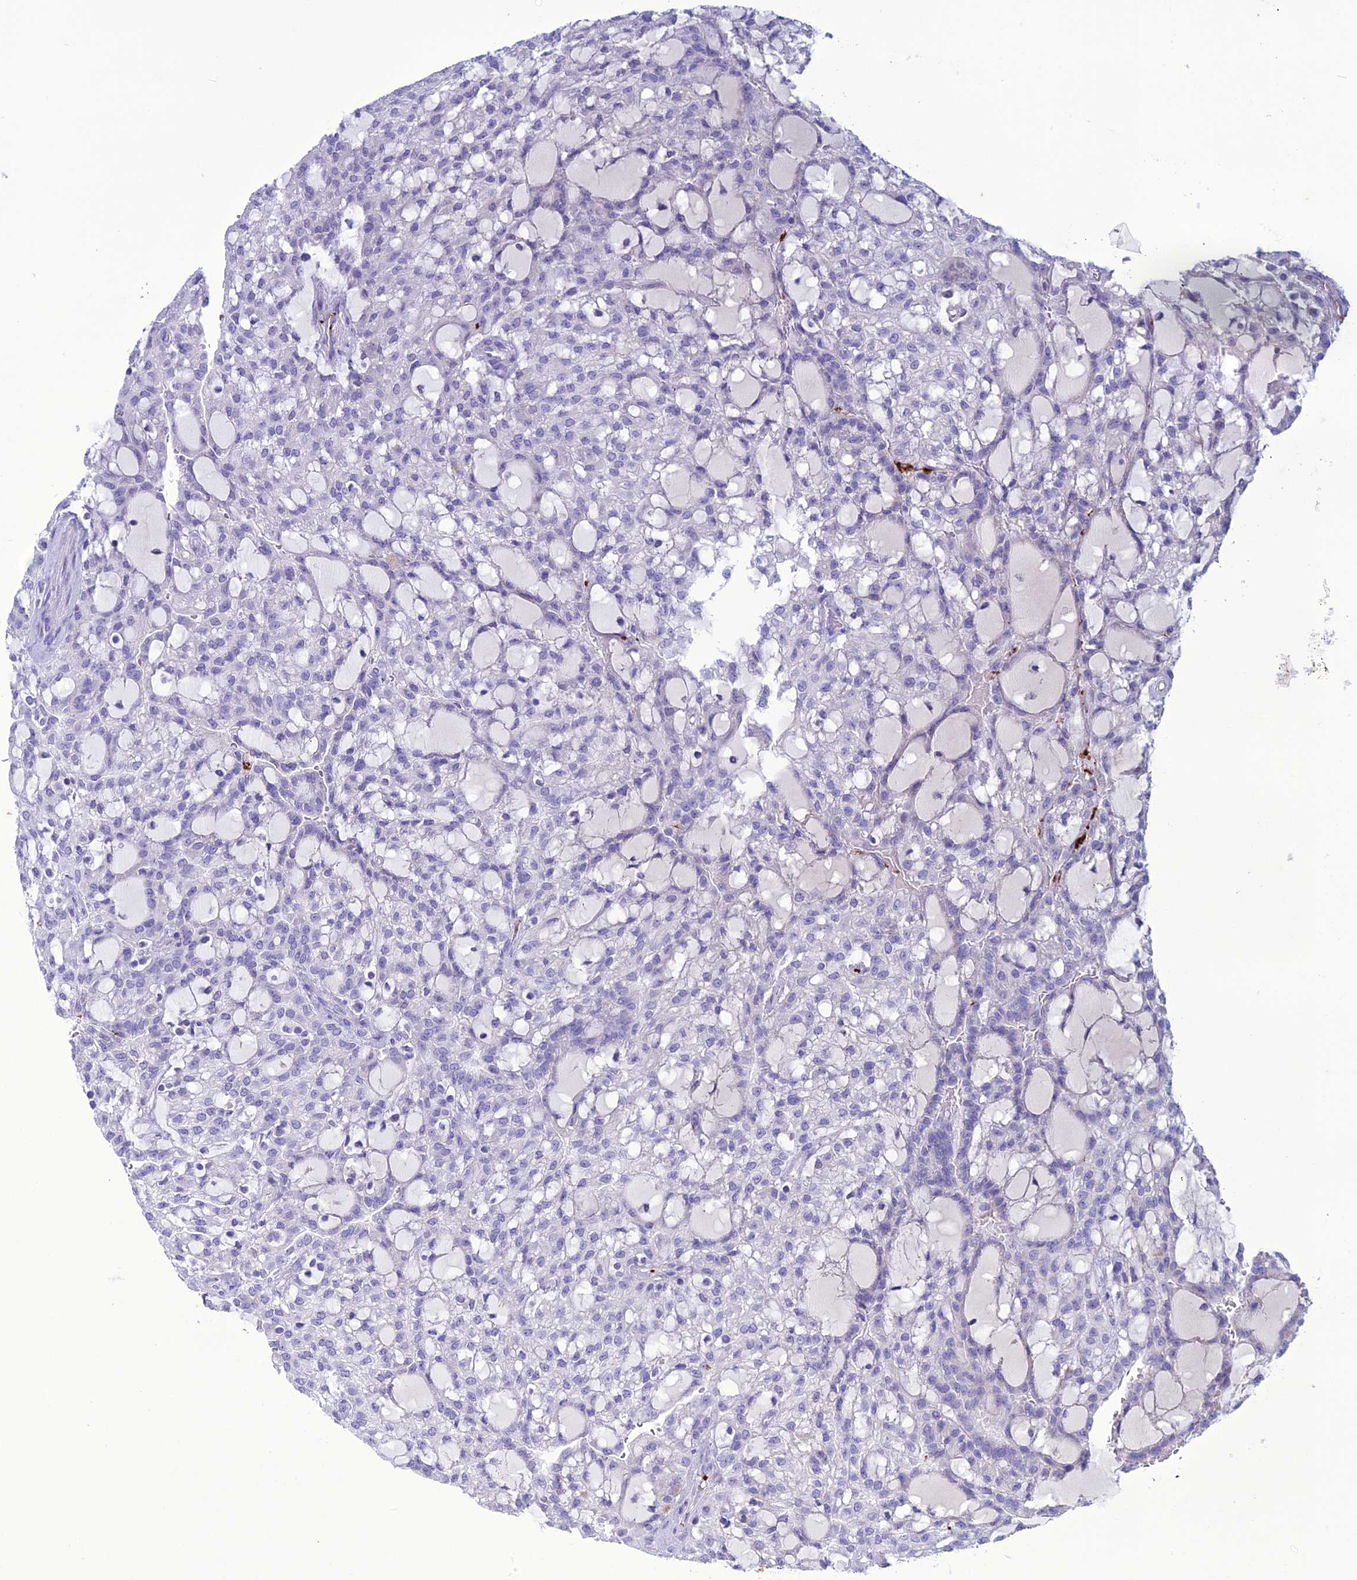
{"staining": {"intensity": "negative", "quantity": "none", "location": "none"}, "tissue": "renal cancer", "cell_type": "Tumor cells", "image_type": "cancer", "snomed": [{"axis": "morphology", "description": "Adenocarcinoma, NOS"}, {"axis": "topography", "description": "Kidney"}], "caption": "An image of renal cancer stained for a protein demonstrates no brown staining in tumor cells.", "gene": "C21orf140", "patient": {"sex": "male", "age": 63}}